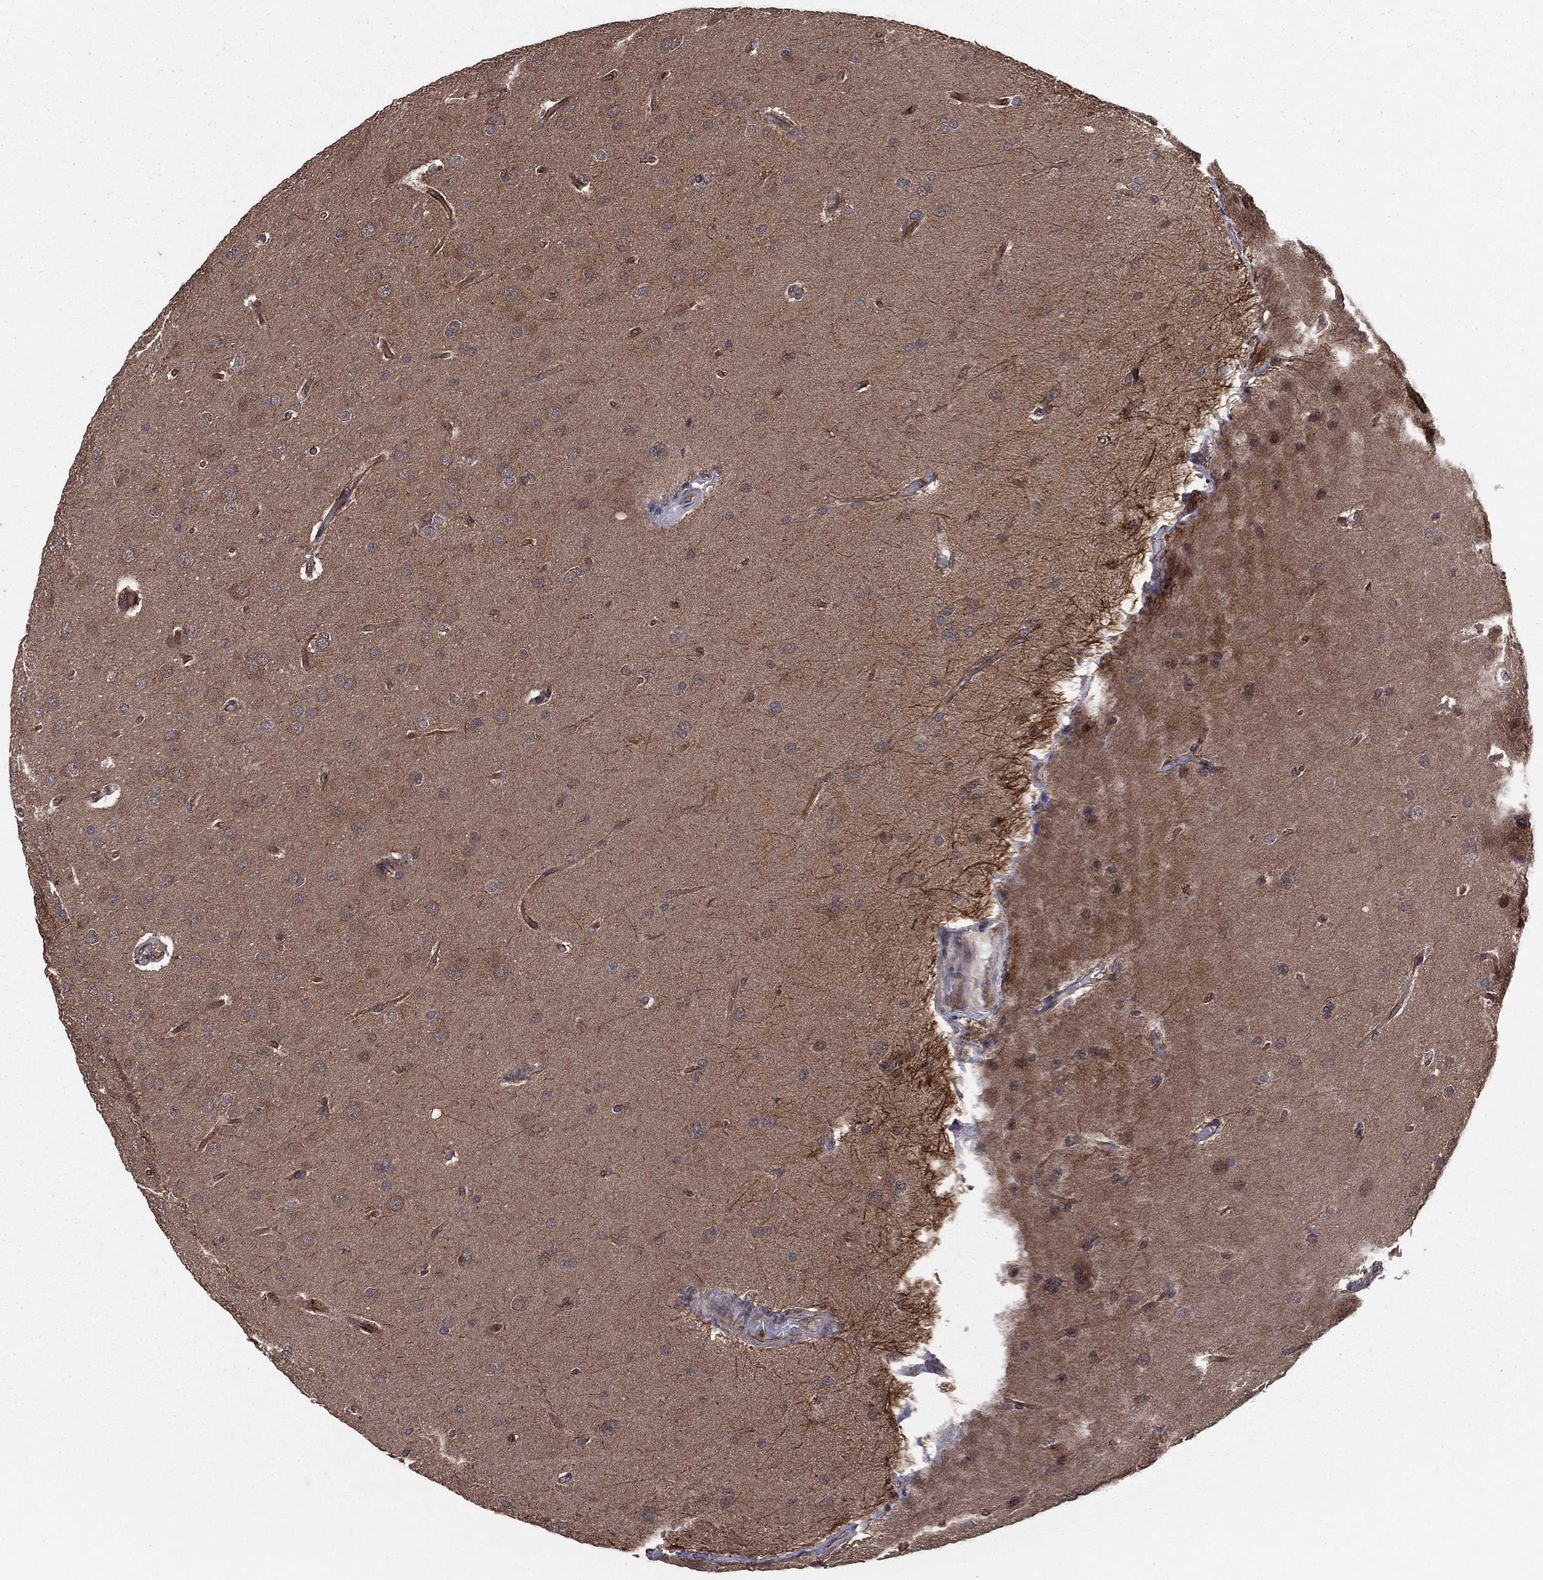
{"staining": {"intensity": "negative", "quantity": "none", "location": "none"}, "tissue": "glioma", "cell_type": "Tumor cells", "image_type": "cancer", "snomed": [{"axis": "morphology", "description": "Glioma, malignant, Low grade"}, {"axis": "topography", "description": "Brain"}], "caption": "Glioma was stained to show a protein in brown. There is no significant staining in tumor cells.", "gene": "CERT1", "patient": {"sex": "female", "age": 32}}